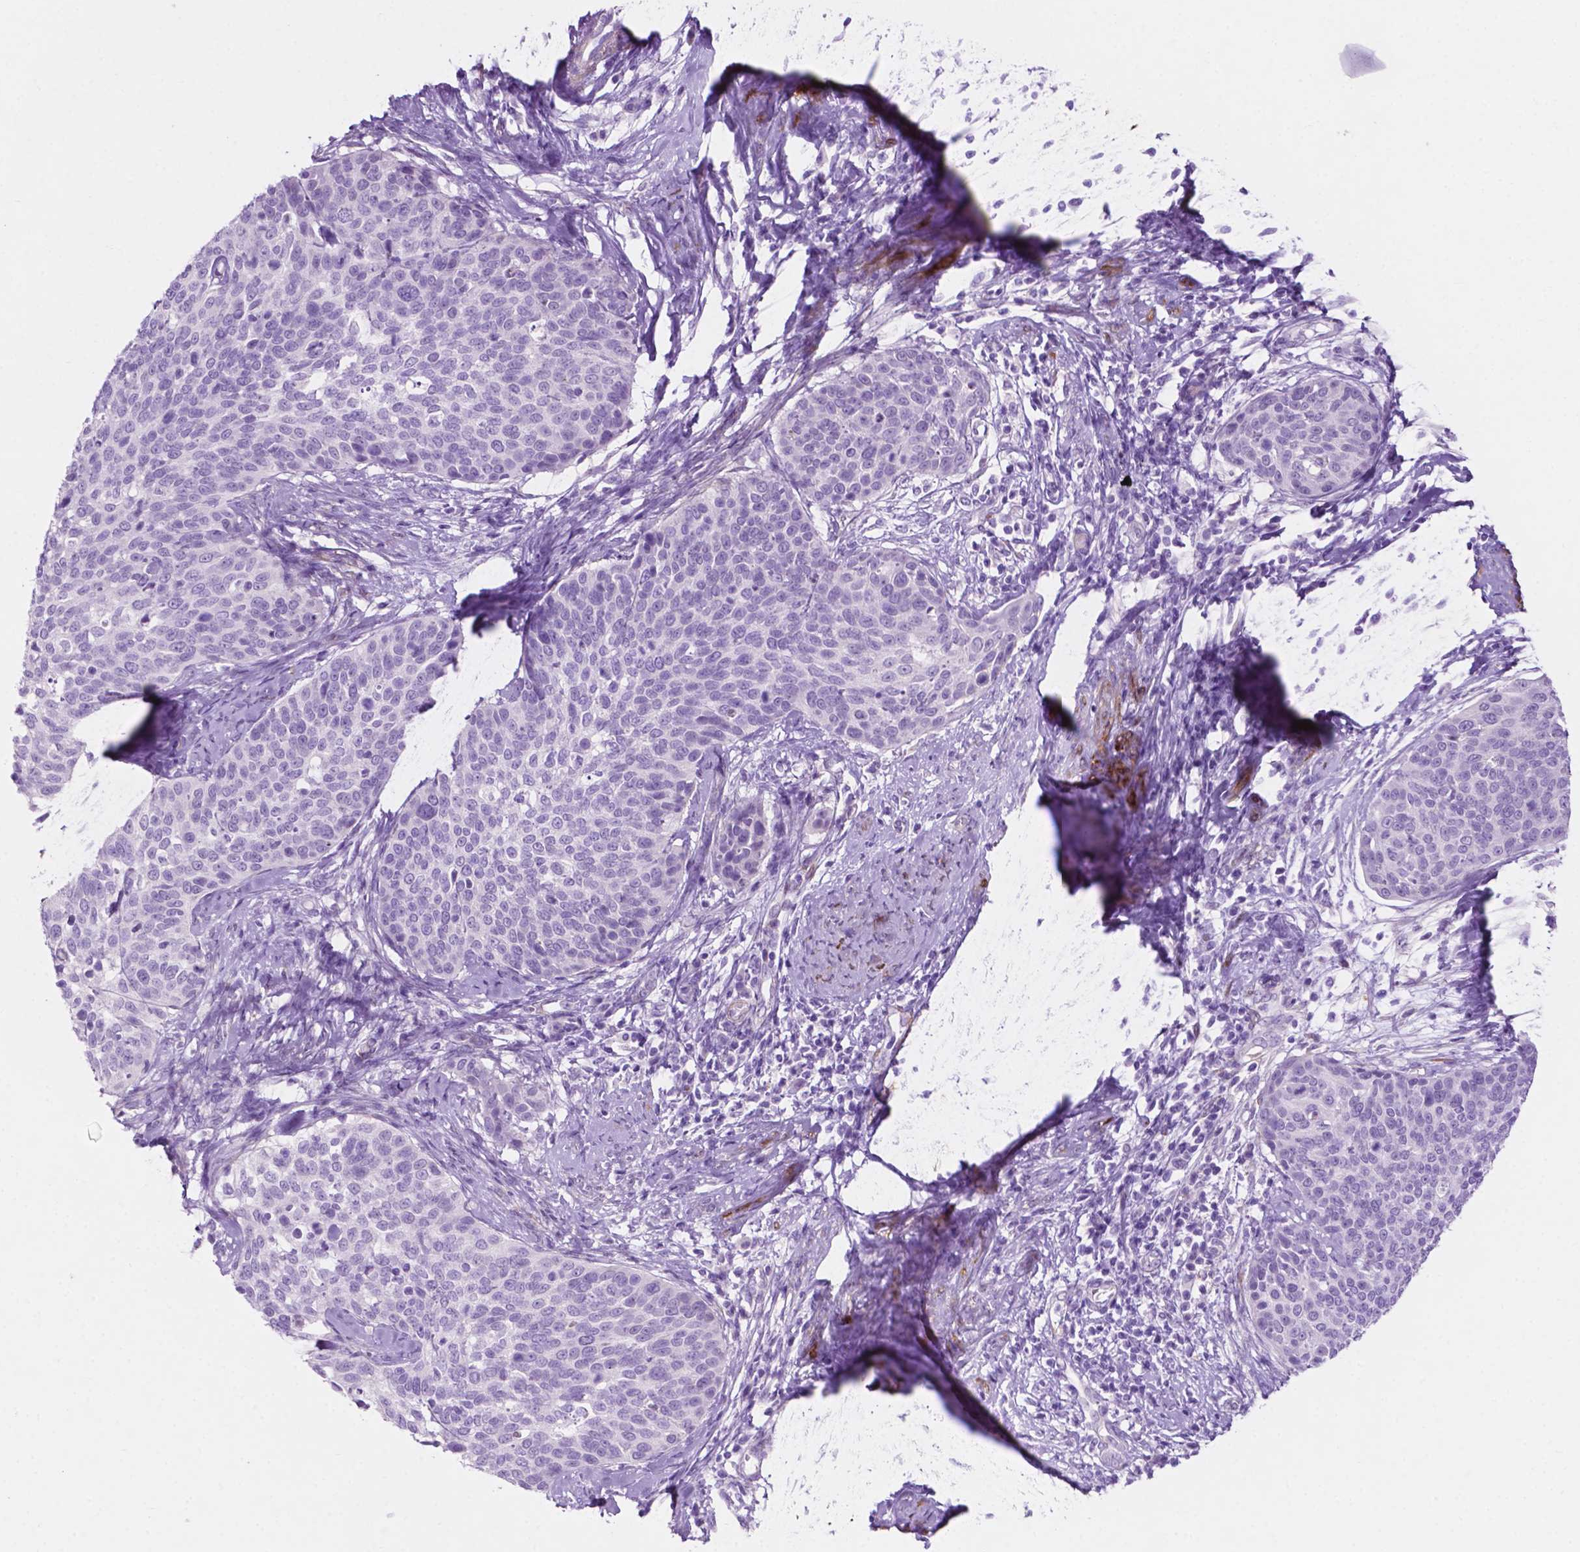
{"staining": {"intensity": "negative", "quantity": "none", "location": "none"}, "tissue": "cervical cancer", "cell_type": "Tumor cells", "image_type": "cancer", "snomed": [{"axis": "morphology", "description": "Squamous cell carcinoma, NOS"}, {"axis": "topography", "description": "Cervix"}], "caption": "Tumor cells are negative for brown protein staining in cervical cancer (squamous cell carcinoma).", "gene": "ASPG", "patient": {"sex": "female", "age": 69}}